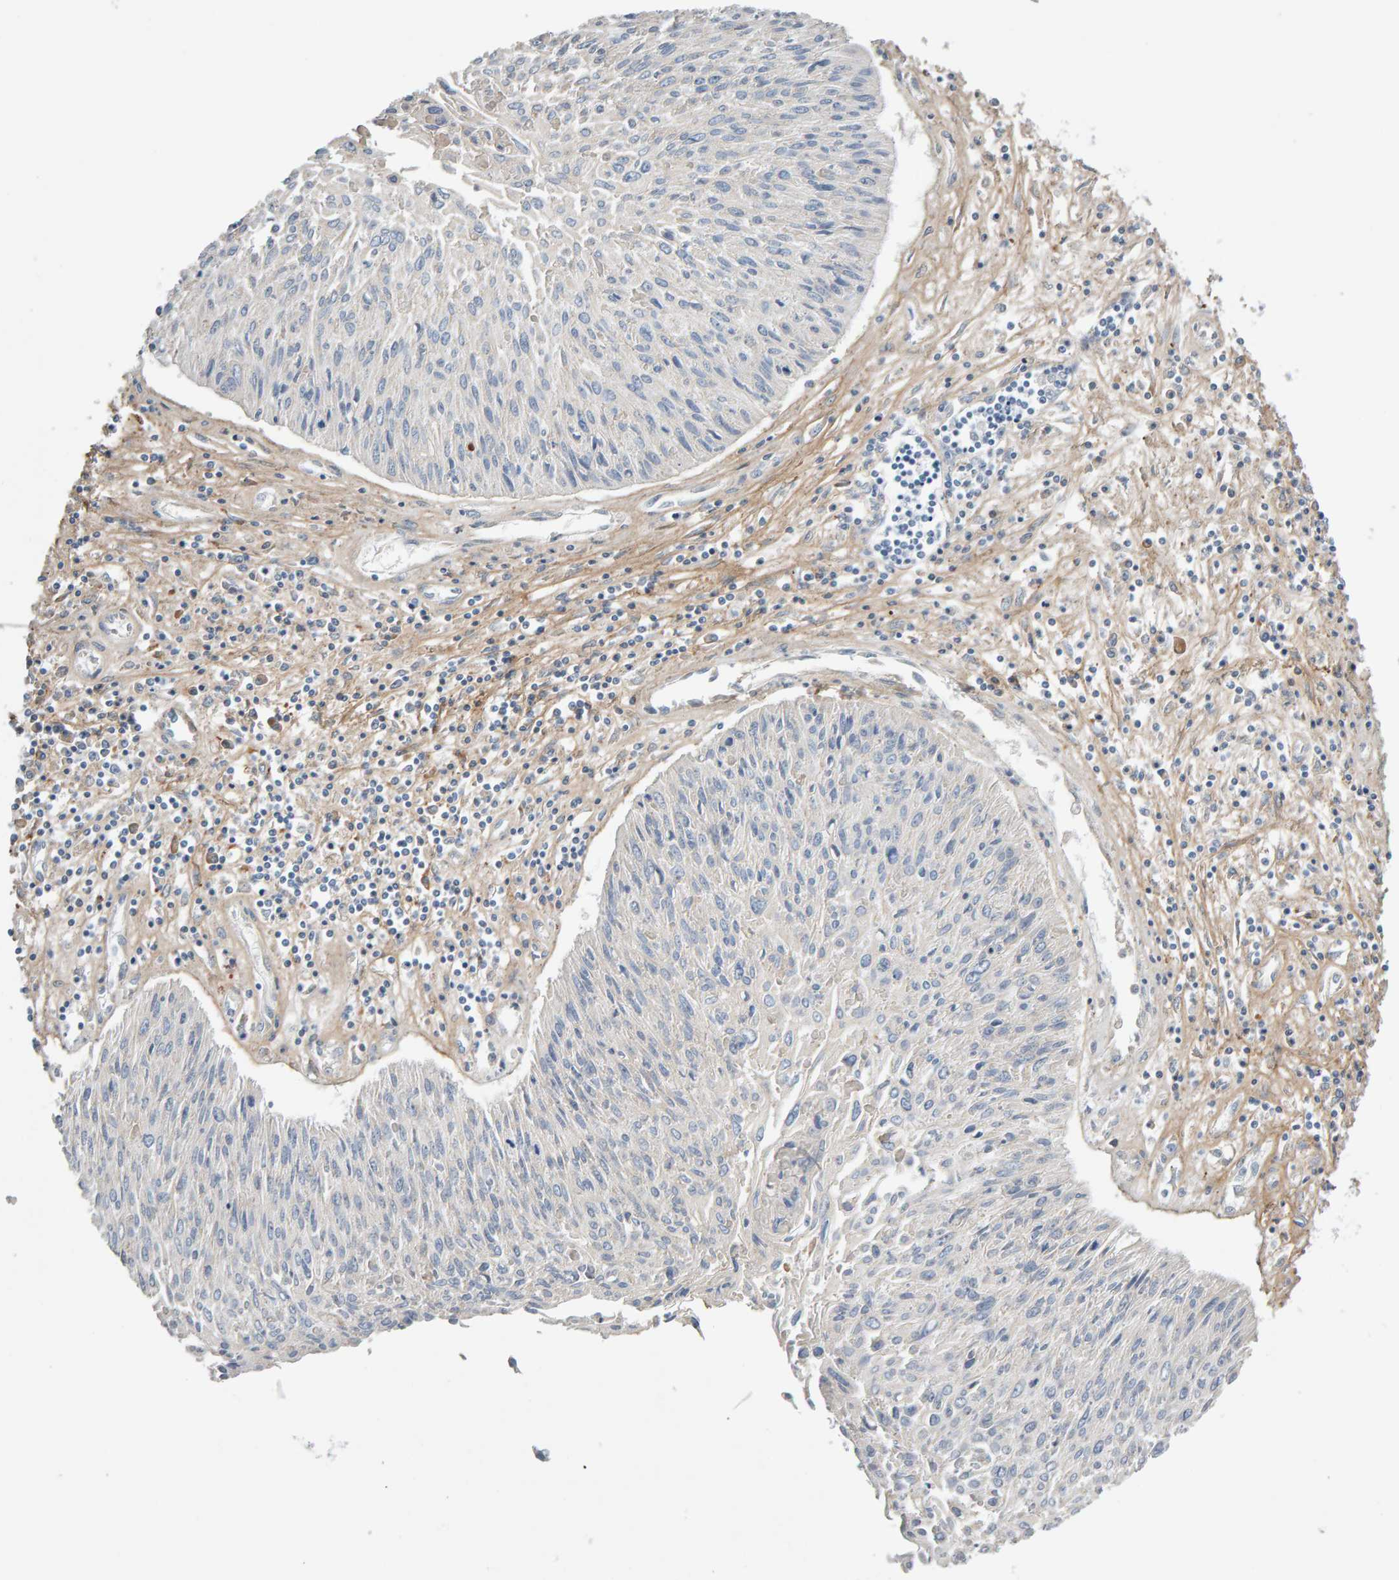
{"staining": {"intensity": "negative", "quantity": "none", "location": "none"}, "tissue": "cervical cancer", "cell_type": "Tumor cells", "image_type": "cancer", "snomed": [{"axis": "morphology", "description": "Squamous cell carcinoma, NOS"}, {"axis": "topography", "description": "Cervix"}], "caption": "Immunohistochemical staining of squamous cell carcinoma (cervical) displays no significant expression in tumor cells.", "gene": "ENGASE", "patient": {"sex": "female", "age": 51}}